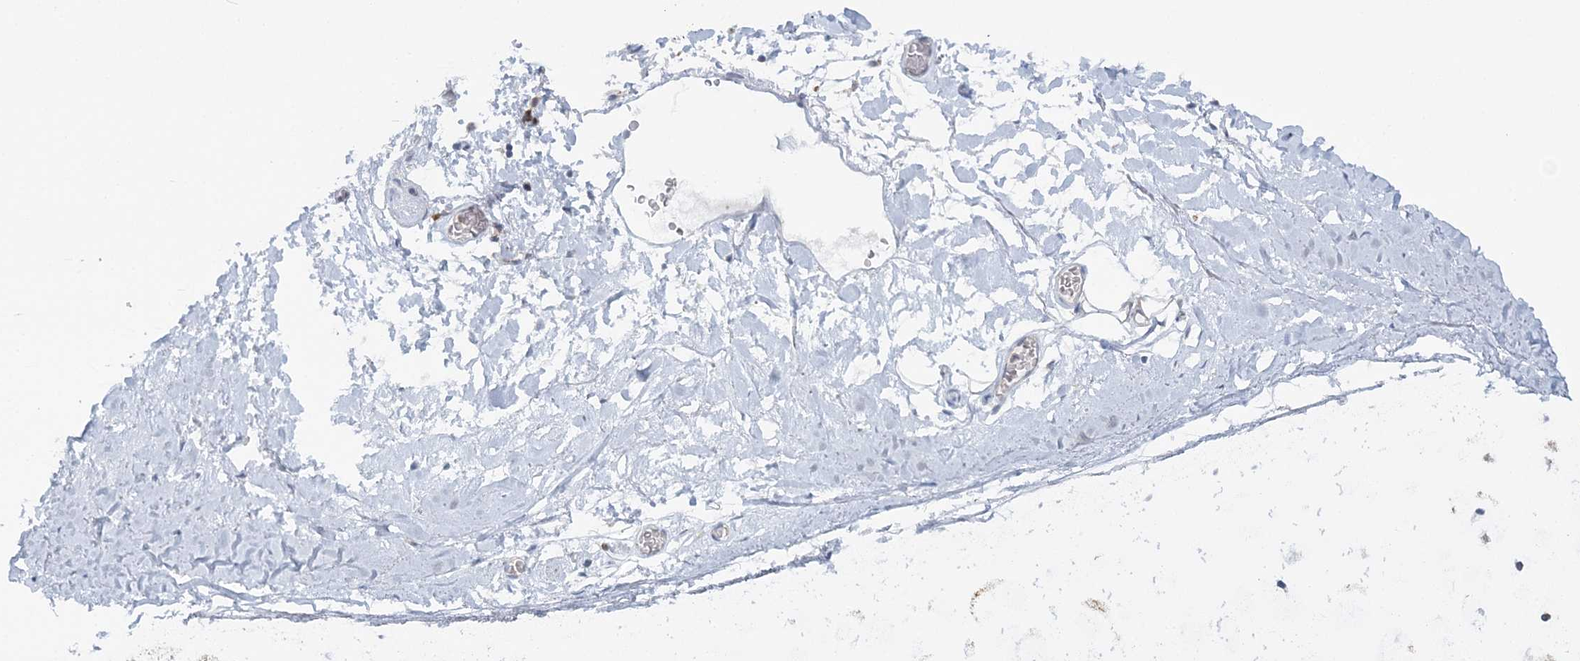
{"staining": {"intensity": "negative", "quantity": "none", "location": "none"}, "tissue": "adipose tissue", "cell_type": "Adipocytes", "image_type": "normal", "snomed": [{"axis": "morphology", "description": "Normal tissue, NOS"}, {"axis": "topography", "description": "Lymph node"}, {"axis": "topography", "description": "Bronchus"}], "caption": "This is an immunohistochemistry image of unremarkable human adipose tissue. There is no staining in adipocytes.", "gene": "RNF150", "patient": {"sex": "male", "age": 63}}